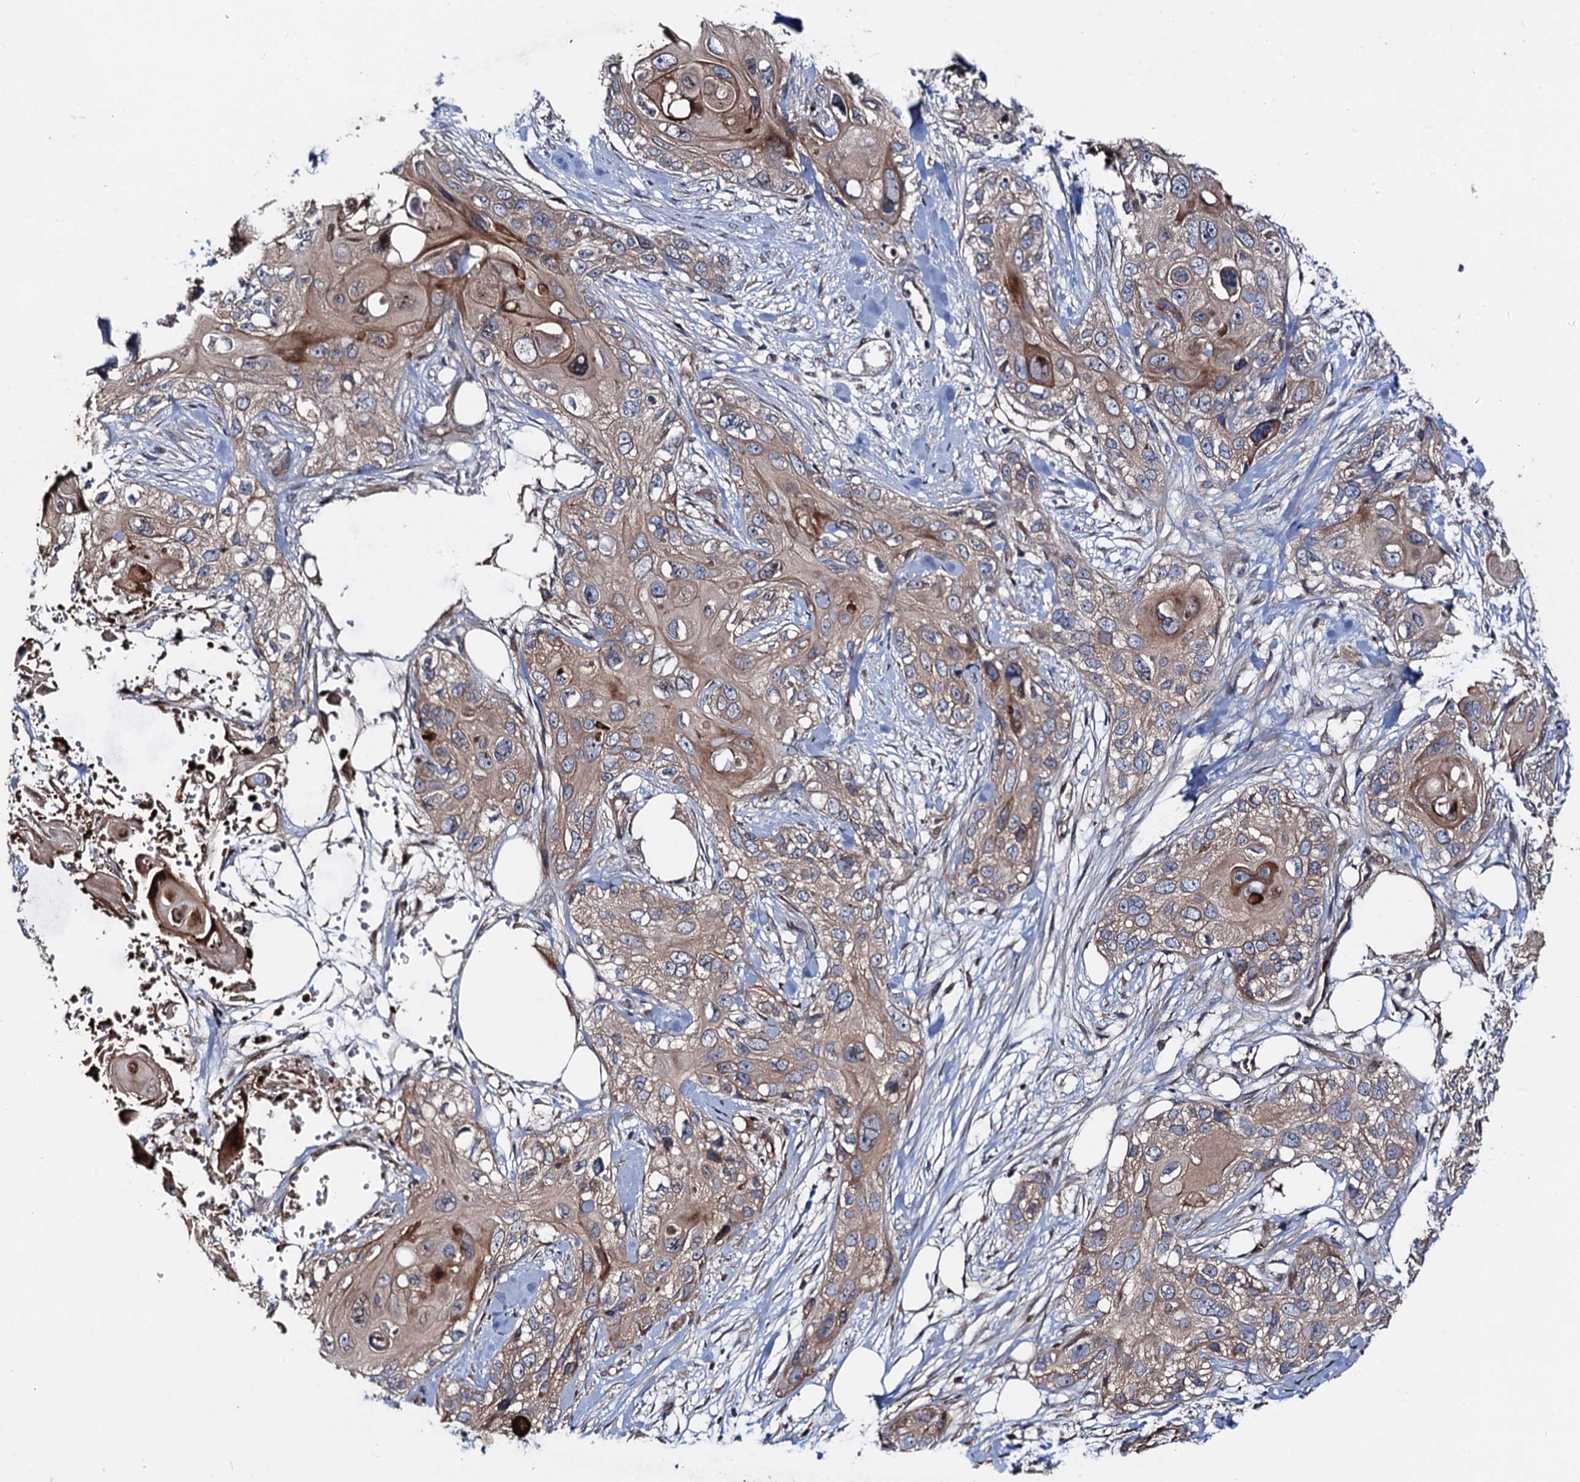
{"staining": {"intensity": "moderate", "quantity": "<25%", "location": "cytoplasmic/membranous"}, "tissue": "skin cancer", "cell_type": "Tumor cells", "image_type": "cancer", "snomed": [{"axis": "morphology", "description": "Normal tissue, NOS"}, {"axis": "morphology", "description": "Squamous cell carcinoma, NOS"}, {"axis": "topography", "description": "Skin"}], "caption": "The immunohistochemical stain labels moderate cytoplasmic/membranous expression in tumor cells of skin cancer (squamous cell carcinoma) tissue.", "gene": "RHOBTB1", "patient": {"sex": "male", "age": 72}}